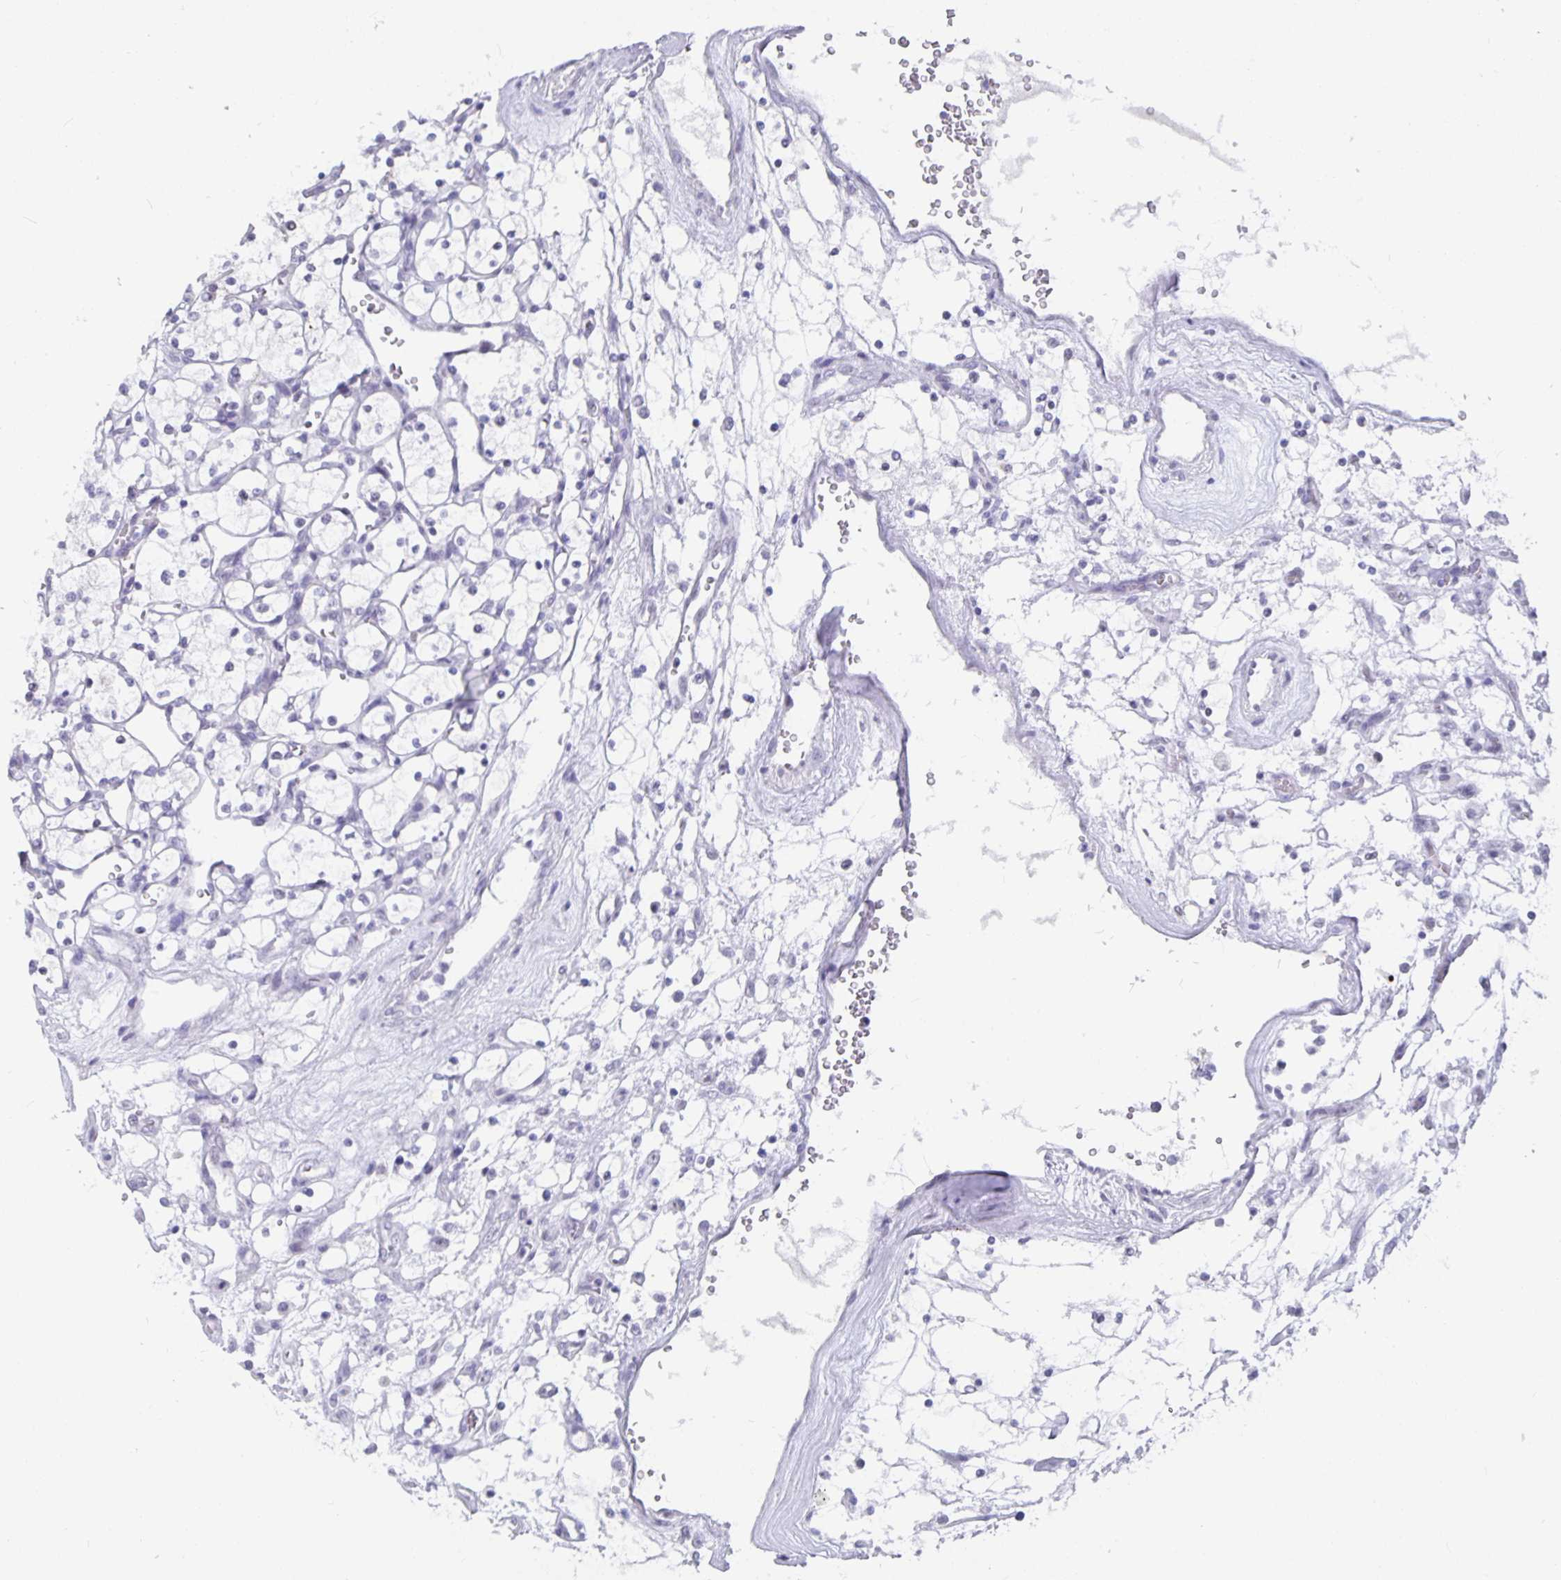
{"staining": {"intensity": "negative", "quantity": "none", "location": "none"}, "tissue": "renal cancer", "cell_type": "Tumor cells", "image_type": "cancer", "snomed": [{"axis": "morphology", "description": "Adenocarcinoma, NOS"}, {"axis": "topography", "description": "Kidney"}], "caption": "DAB immunohistochemical staining of adenocarcinoma (renal) displays no significant positivity in tumor cells.", "gene": "OLIG2", "patient": {"sex": "female", "age": 69}}